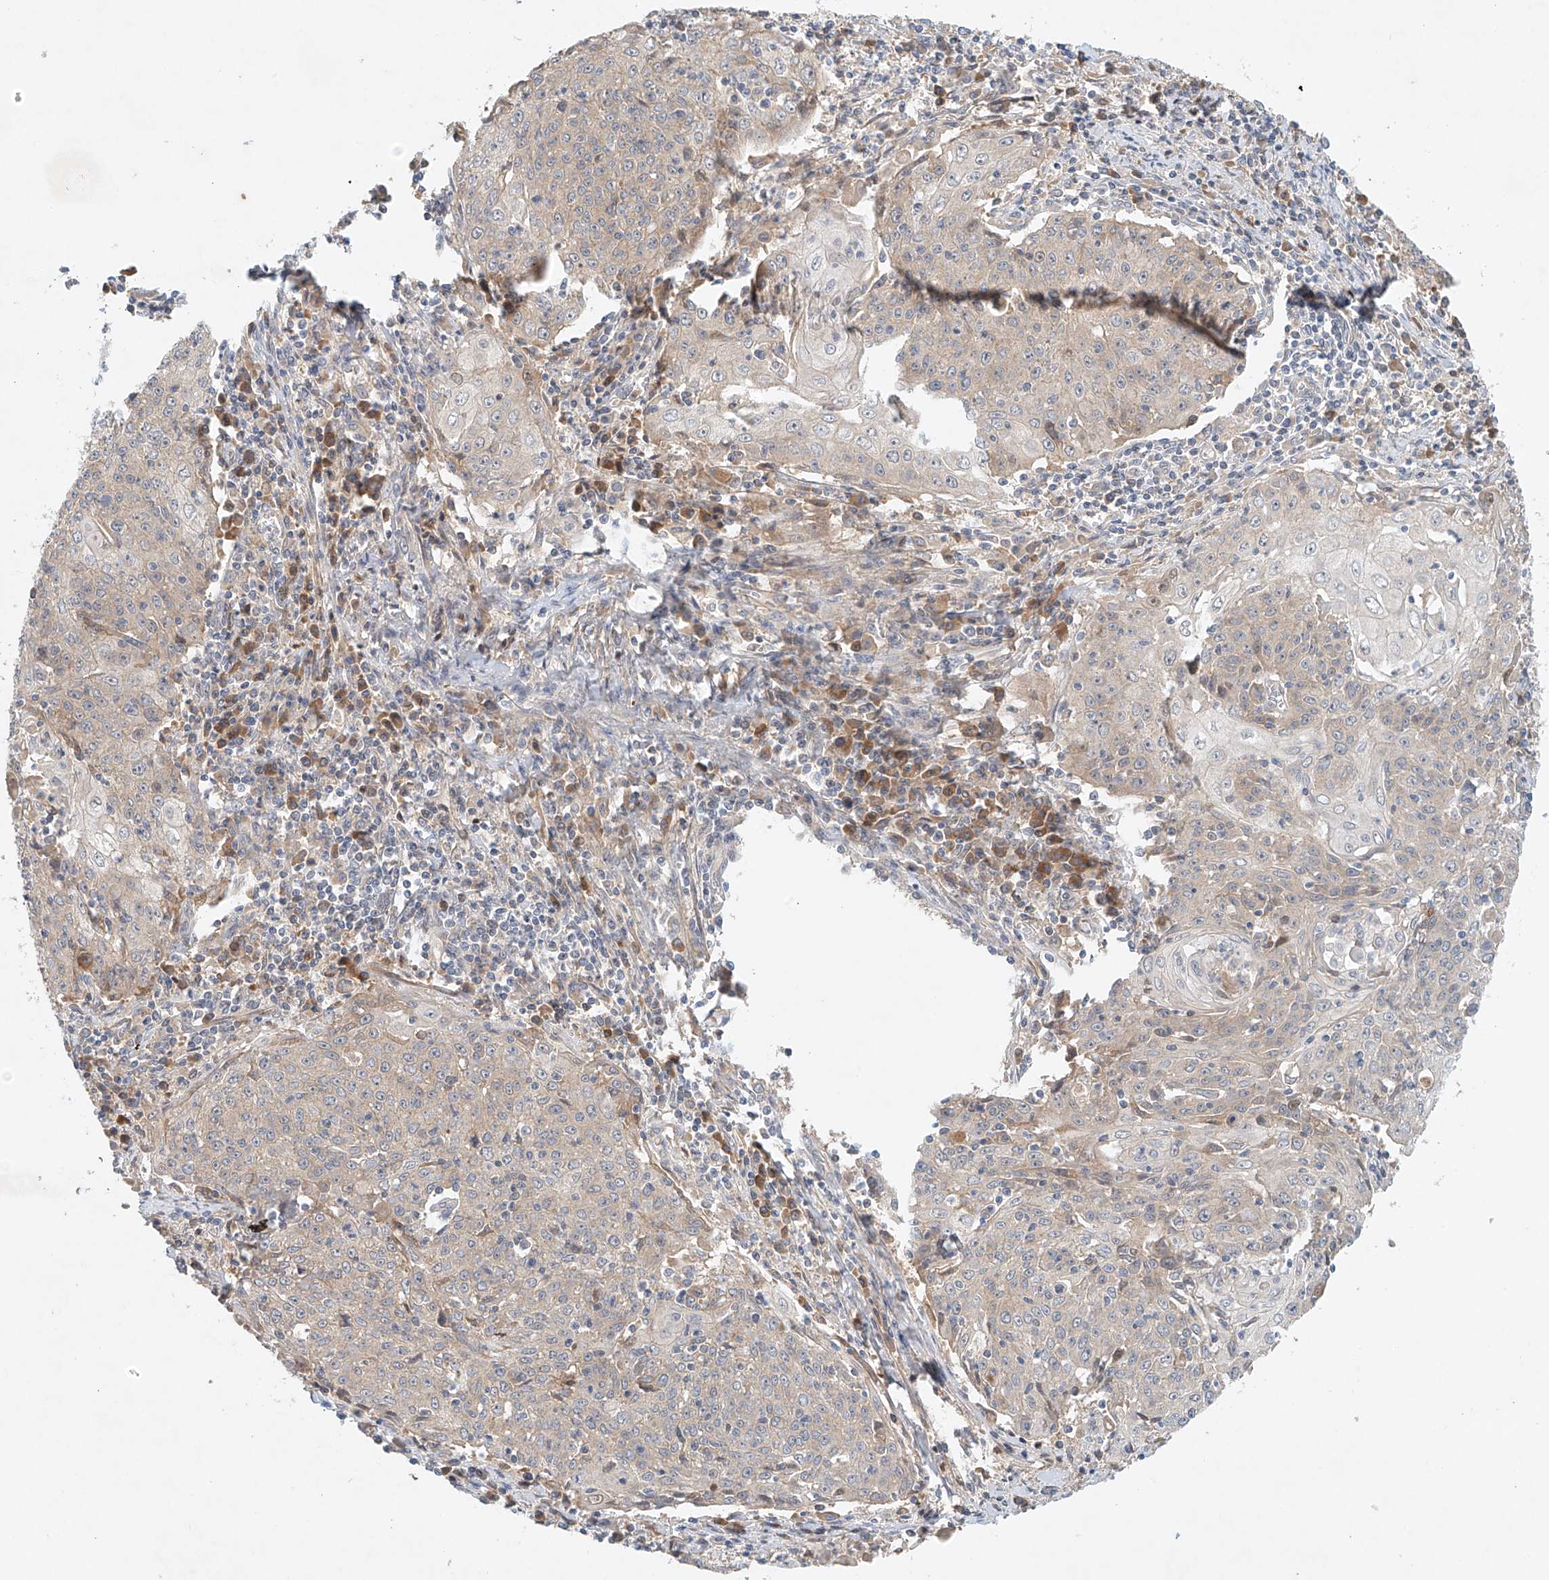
{"staining": {"intensity": "negative", "quantity": "none", "location": "none"}, "tissue": "cervical cancer", "cell_type": "Tumor cells", "image_type": "cancer", "snomed": [{"axis": "morphology", "description": "Squamous cell carcinoma, NOS"}, {"axis": "topography", "description": "Cervix"}], "caption": "Immunohistochemistry histopathology image of neoplastic tissue: cervical squamous cell carcinoma stained with DAB exhibits no significant protein staining in tumor cells. Brightfield microscopy of immunohistochemistry stained with DAB (brown) and hematoxylin (blue), captured at high magnification.", "gene": "LYRM9", "patient": {"sex": "female", "age": 48}}